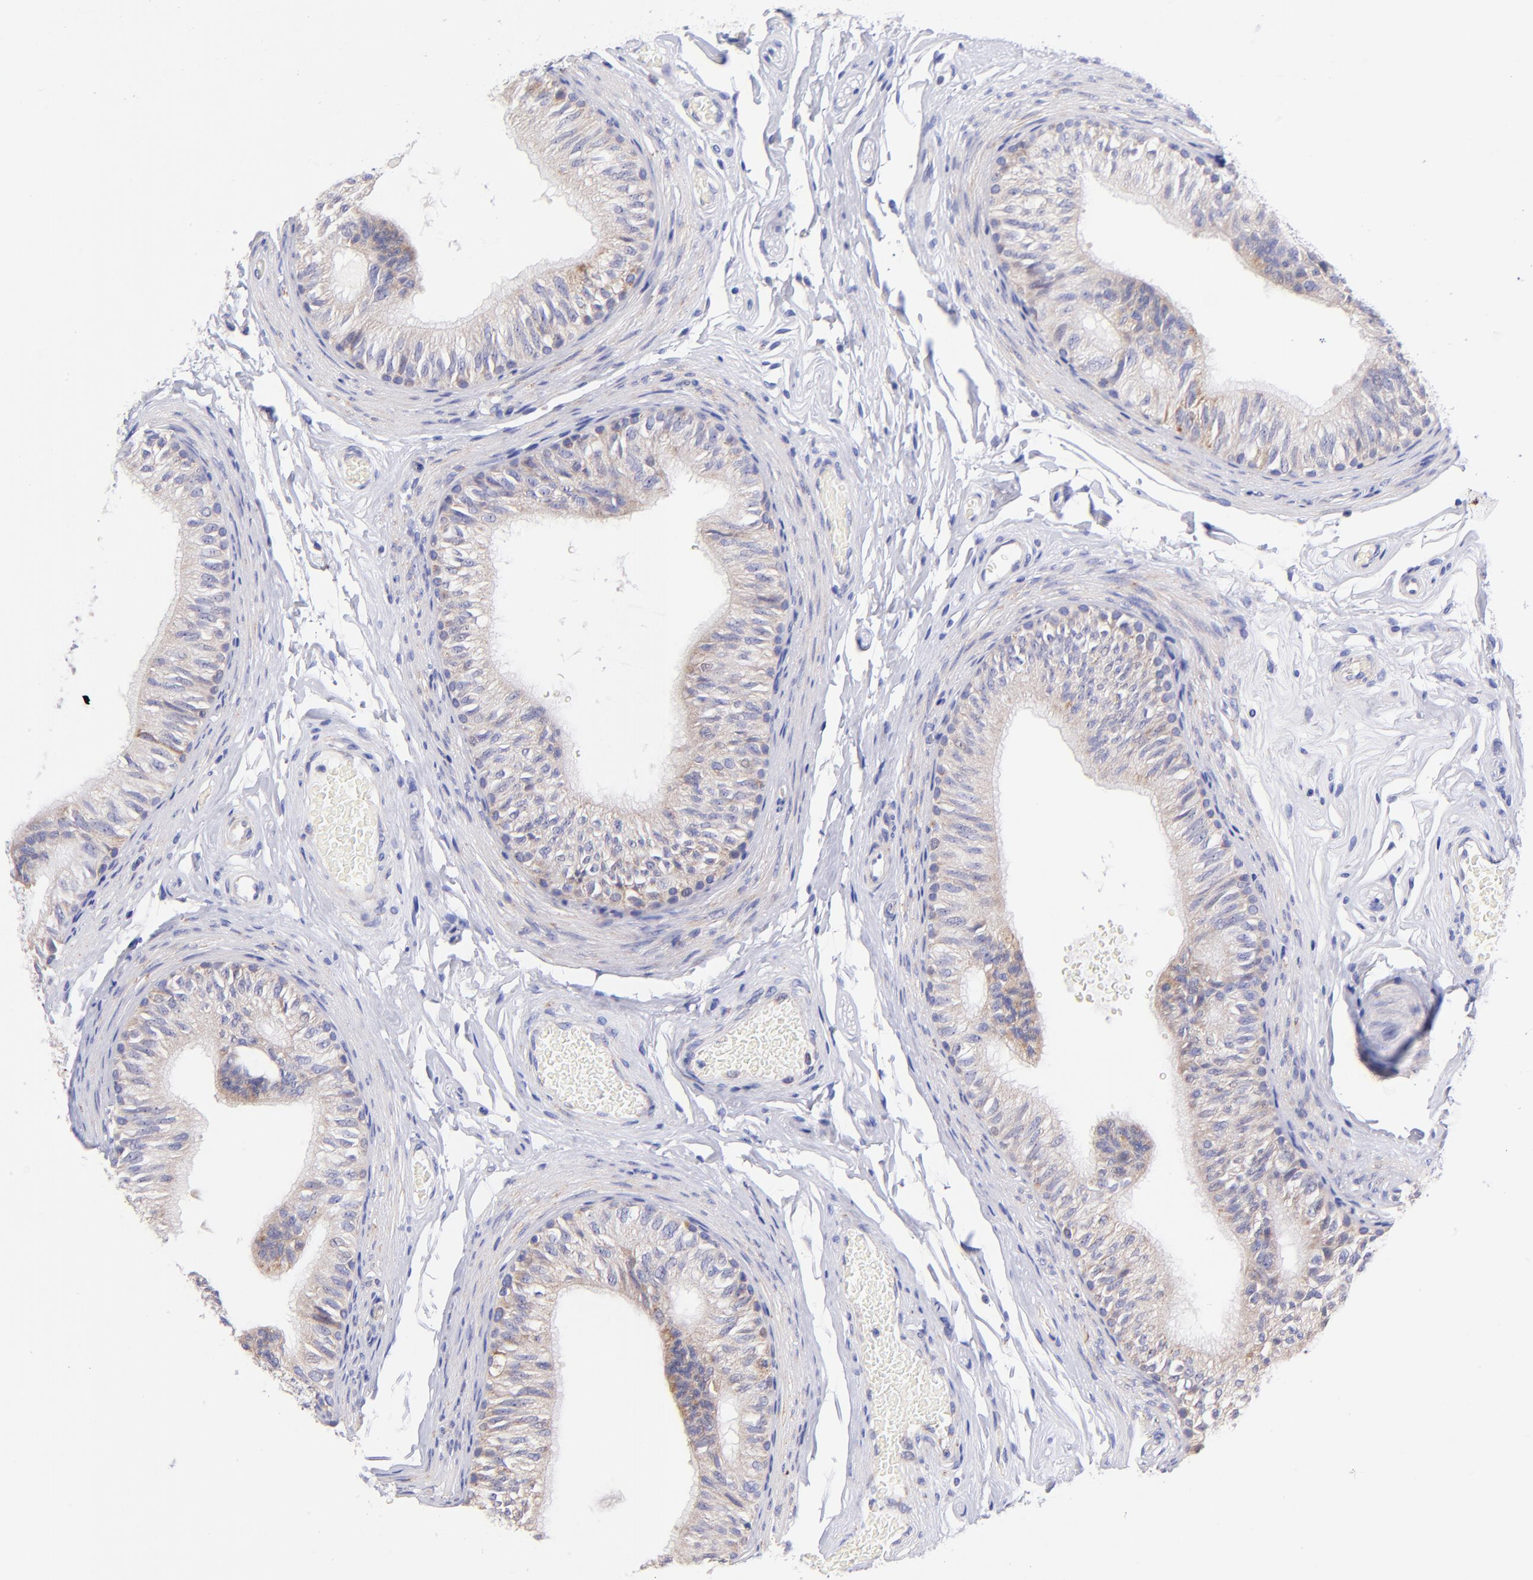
{"staining": {"intensity": "weak", "quantity": "25%-75%", "location": "cytoplasmic/membranous"}, "tissue": "epididymis", "cell_type": "Glandular cells", "image_type": "normal", "snomed": [{"axis": "morphology", "description": "Normal tissue, NOS"}, {"axis": "topography", "description": "Testis"}, {"axis": "topography", "description": "Epididymis"}], "caption": "This histopathology image exhibits normal epididymis stained with IHC to label a protein in brown. The cytoplasmic/membranous of glandular cells show weak positivity for the protein. Nuclei are counter-stained blue.", "gene": "NDUFB7", "patient": {"sex": "male", "age": 36}}